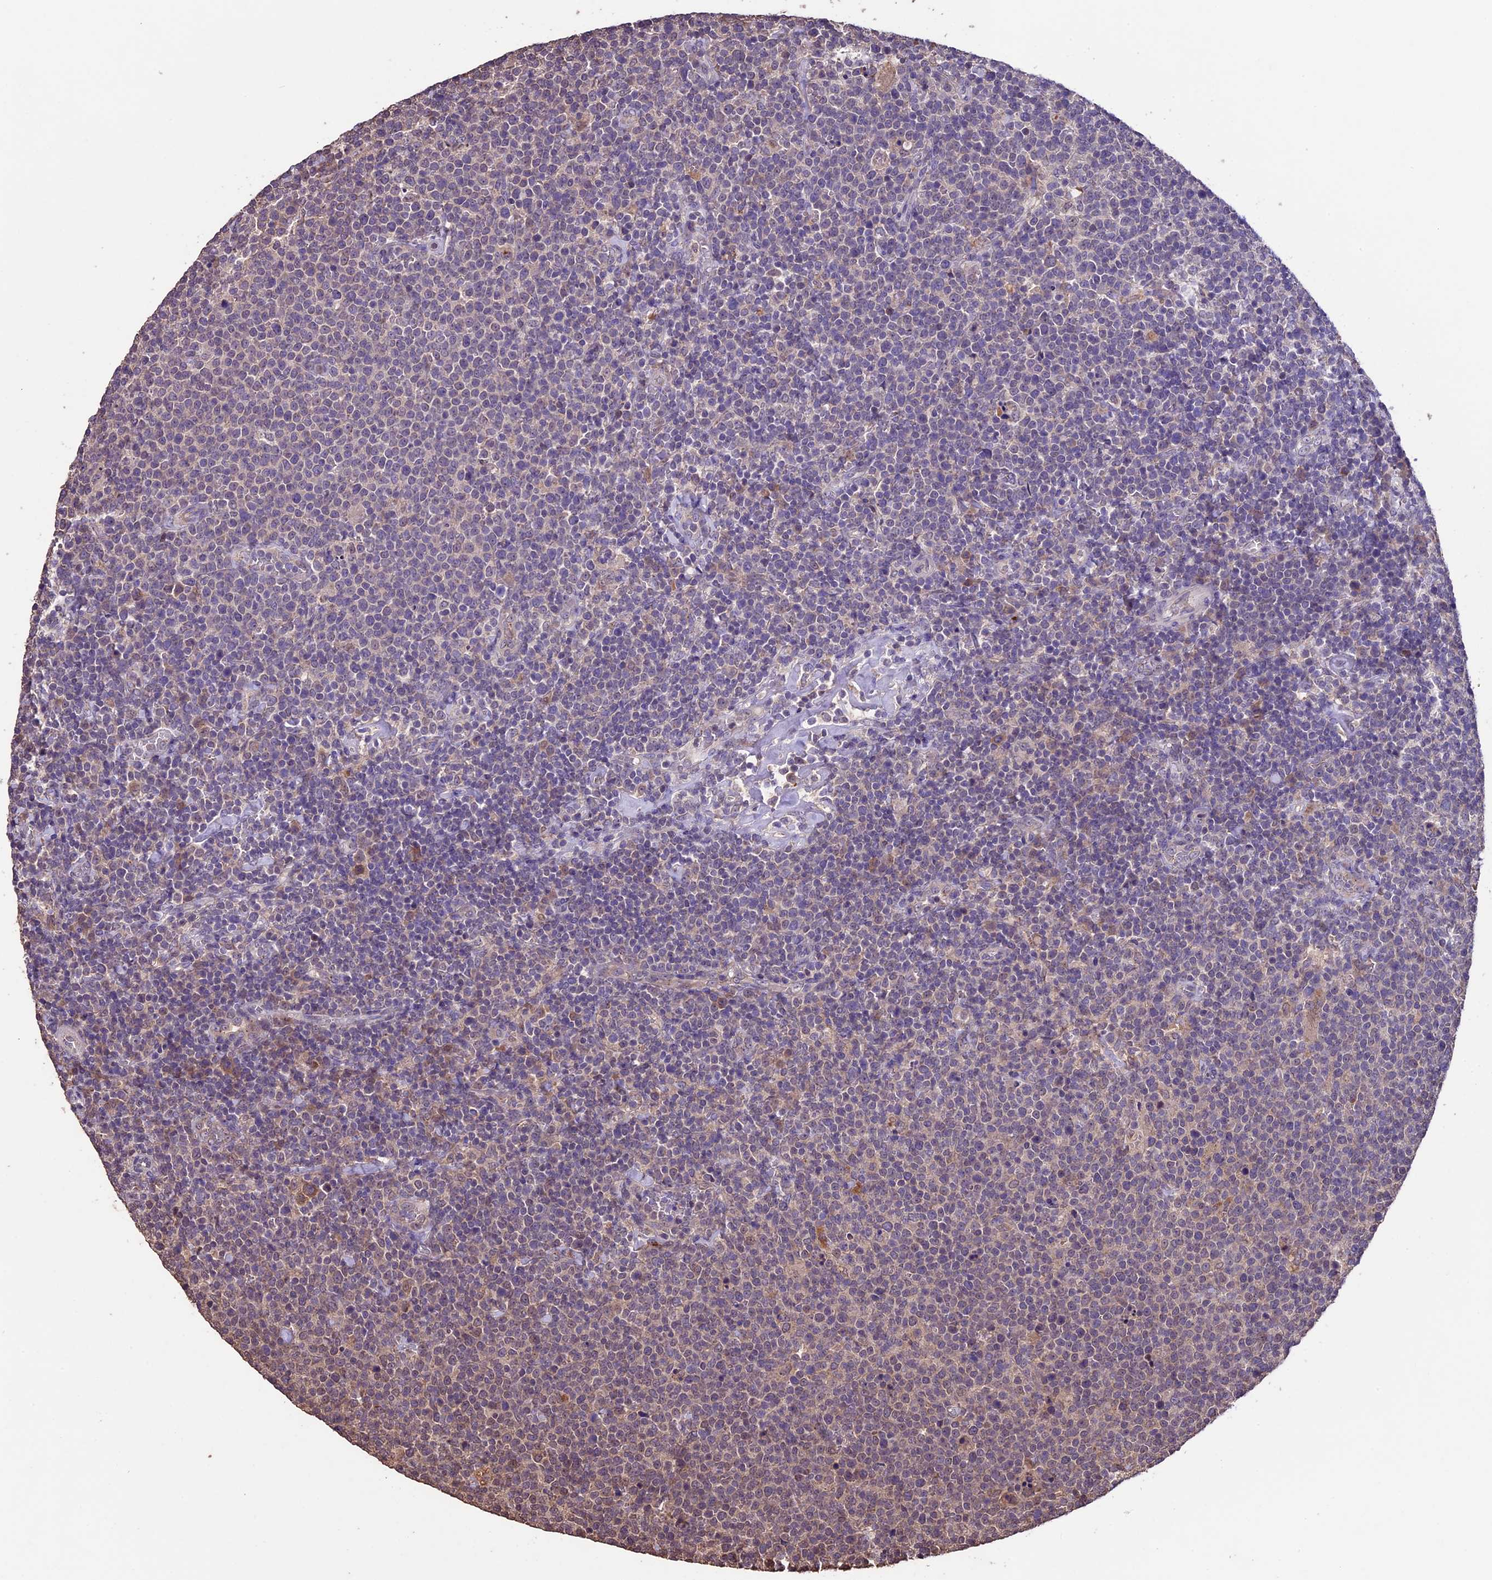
{"staining": {"intensity": "weak", "quantity": "<25%", "location": "cytoplasmic/membranous"}, "tissue": "lymphoma", "cell_type": "Tumor cells", "image_type": "cancer", "snomed": [{"axis": "morphology", "description": "Malignant lymphoma, non-Hodgkin's type, High grade"}, {"axis": "topography", "description": "Lymph node"}], "caption": "IHC image of neoplastic tissue: high-grade malignant lymphoma, non-Hodgkin's type stained with DAB (3,3'-diaminobenzidine) reveals no significant protein expression in tumor cells. The staining was performed using DAB to visualize the protein expression in brown, while the nuclei were stained in blue with hematoxylin (Magnification: 20x).", "gene": "DIS3L", "patient": {"sex": "male", "age": 61}}